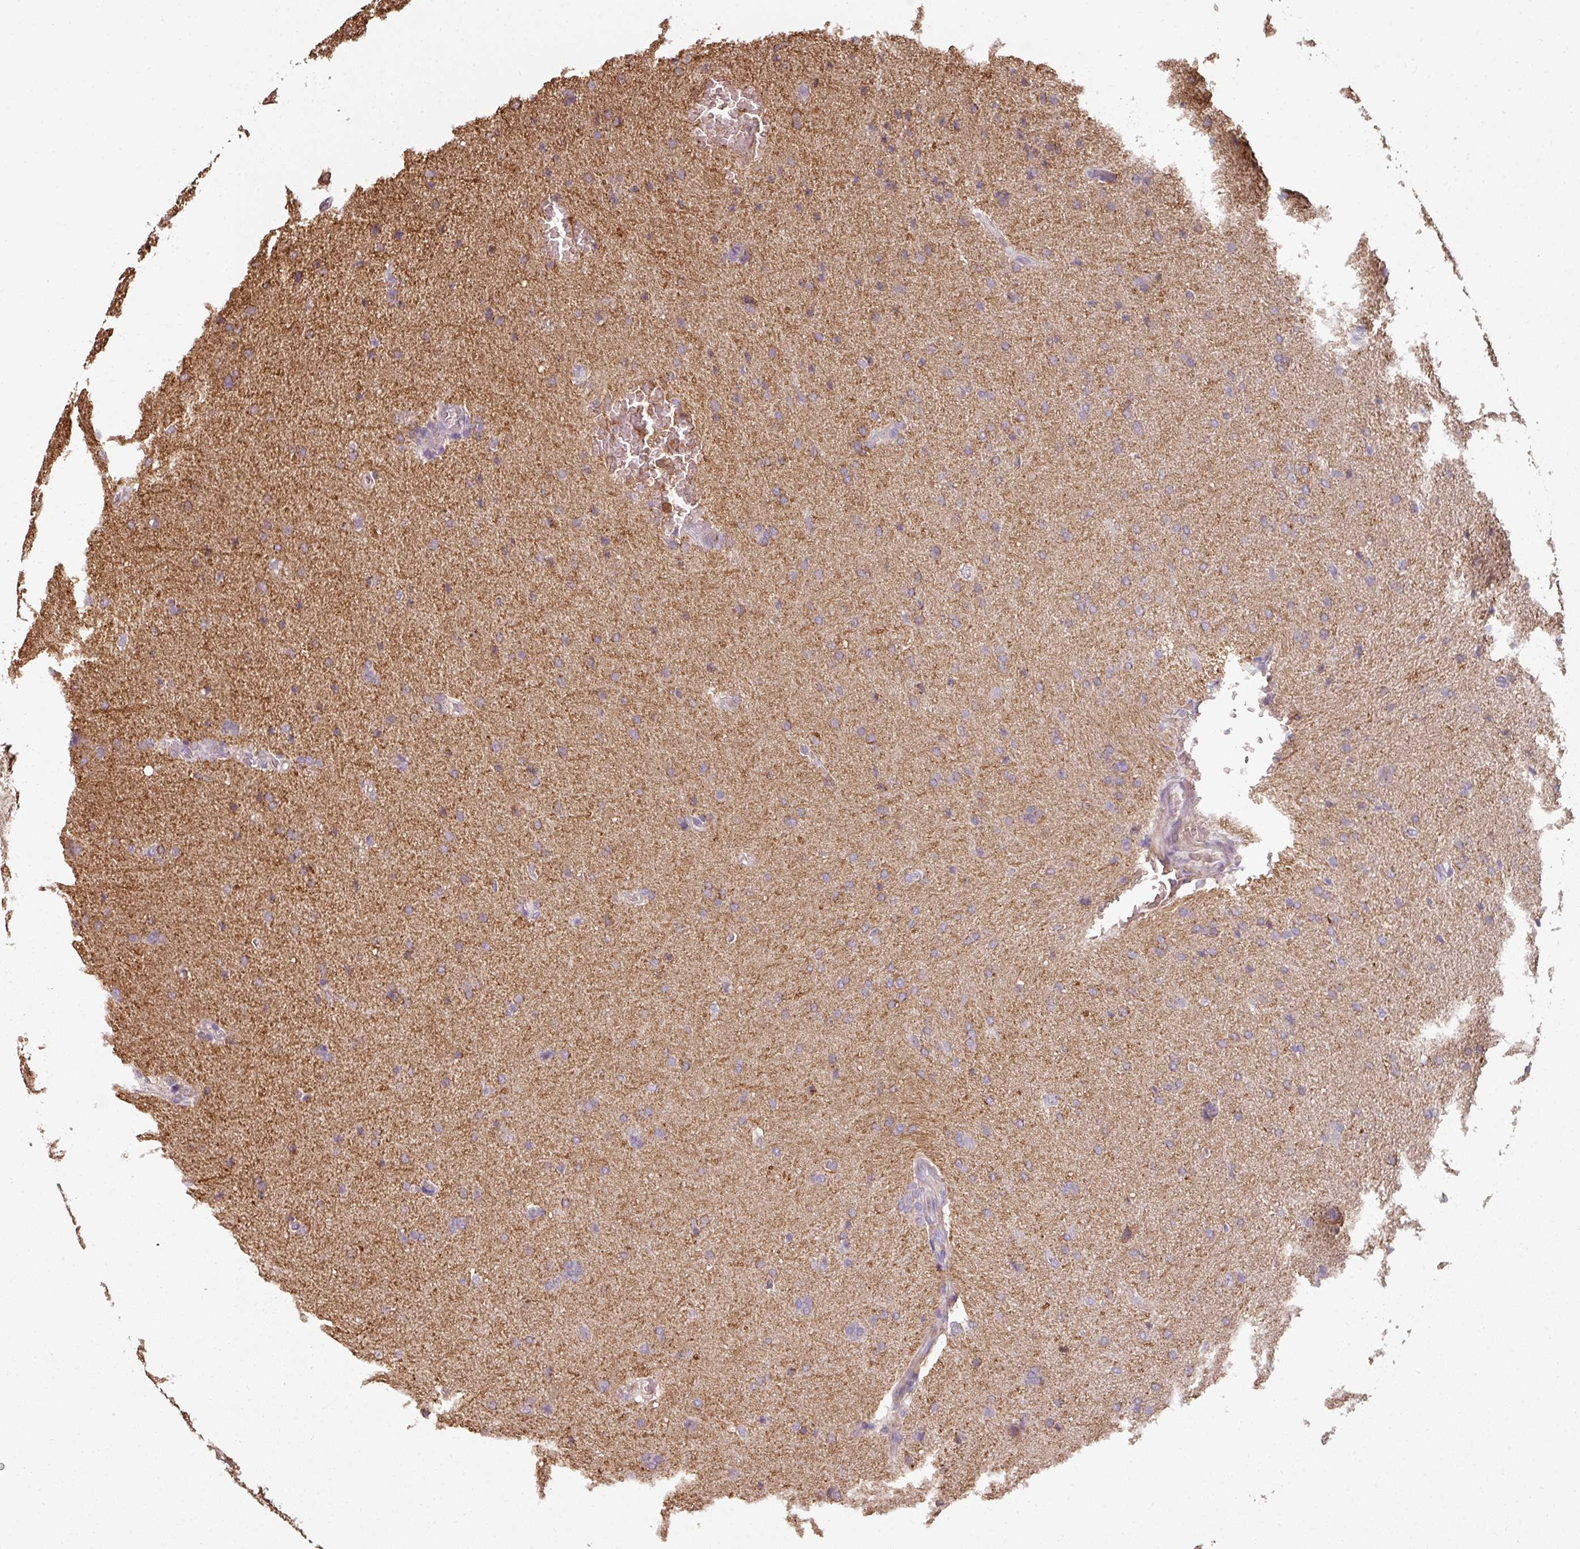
{"staining": {"intensity": "negative", "quantity": "none", "location": "none"}, "tissue": "glioma", "cell_type": "Tumor cells", "image_type": "cancer", "snomed": [{"axis": "morphology", "description": "Glioma, malignant, High grade"}, {"axis": "topography", "description": "Brain"}], "caption": "IHC of human malignant glioma (high-grade) demonstrates no positivity in tumor cells. (Immunohistochemistry (ihc), brightfield microscopy, high magnification).", "gene": "OLFML2B", "patient": {"sex": "male", "age": 56}}